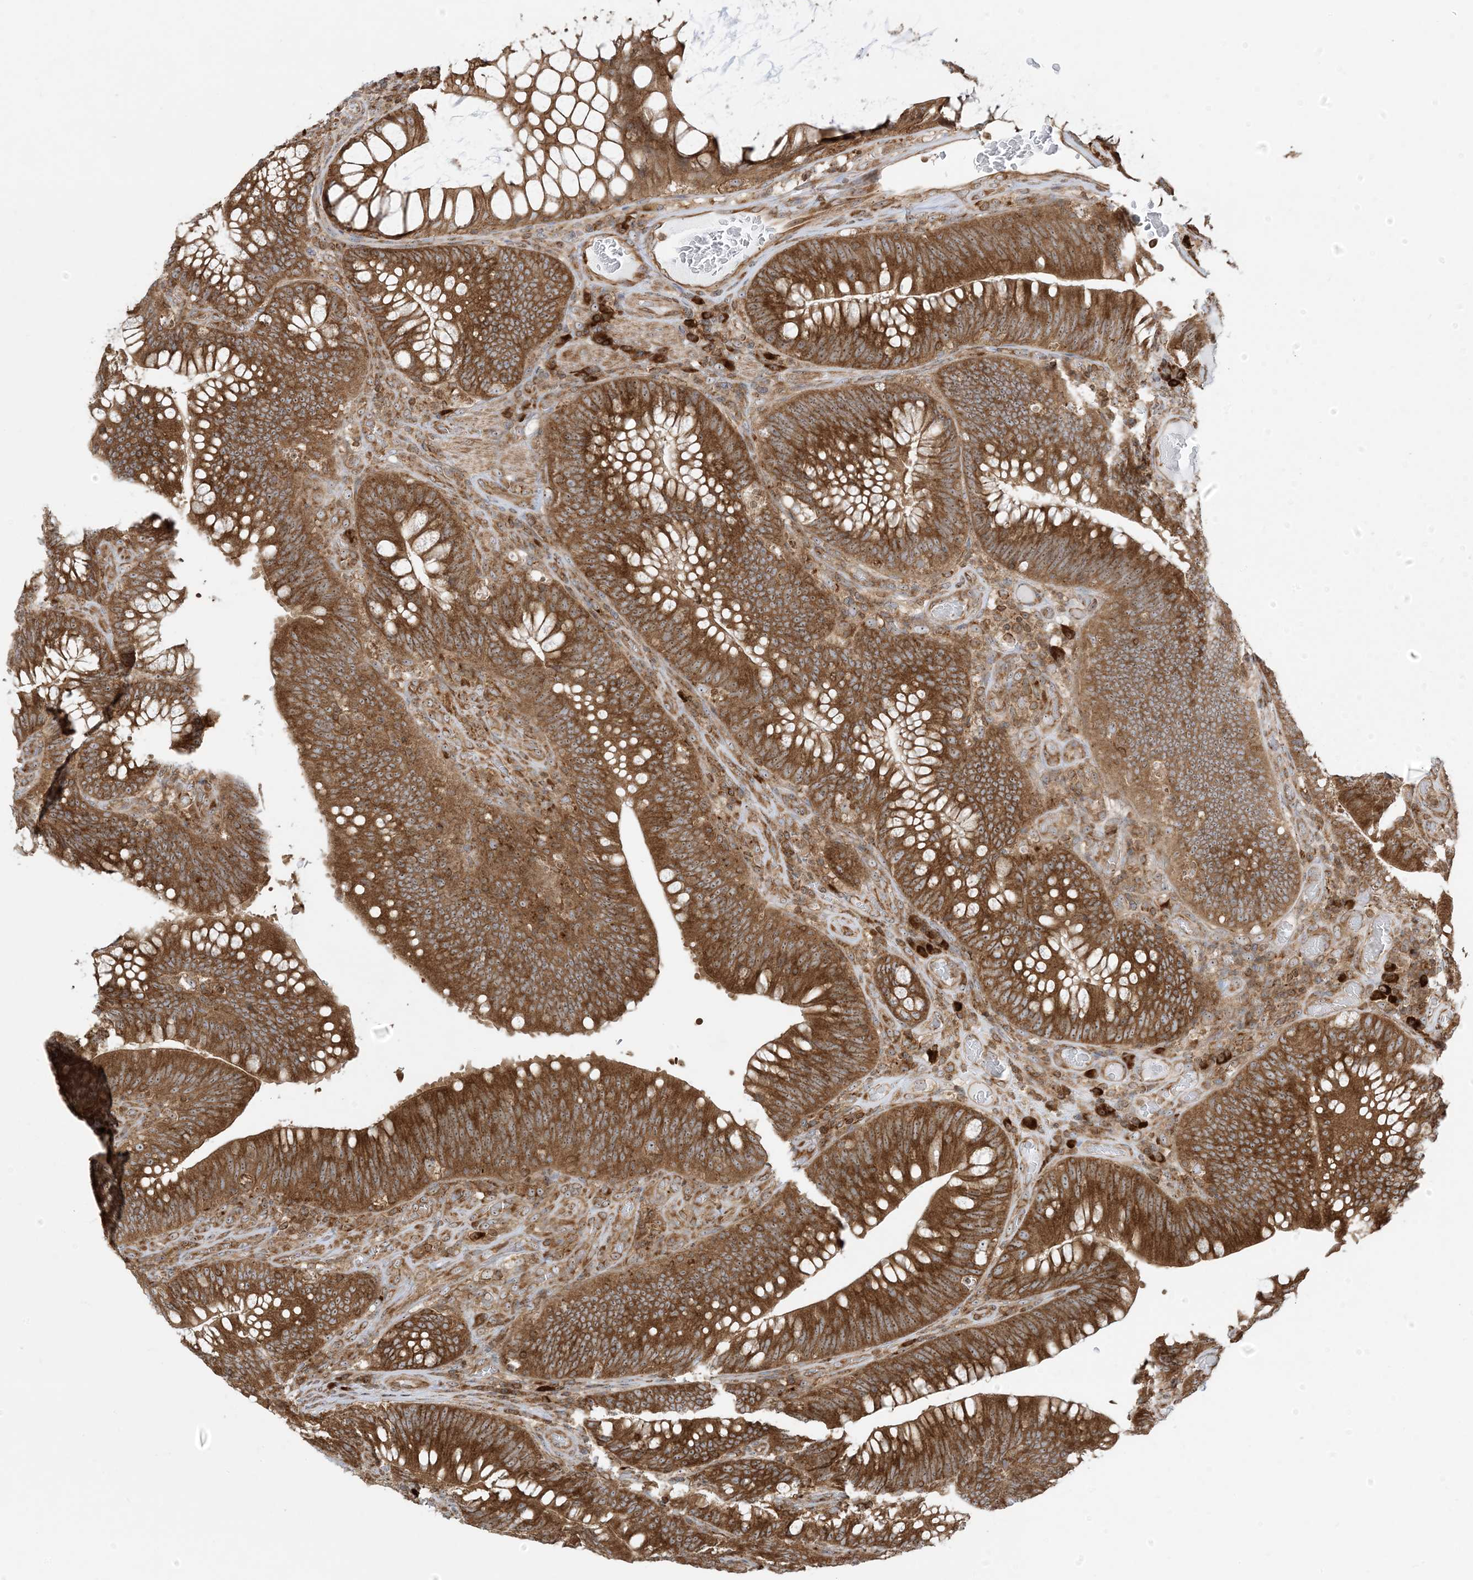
{"staining": {"intensity": "strong", "quantity": ">75%", "location": "cytoplasmic/membranous,nuclear"}, "tissue": "colorectal cancer", "cell_type": "Tumor cells", "image_type": "cancer", "snomed": [{"axis": "morphology", "description": "Normal tissue, NOS"}, {"axis": "topography", "description": "Colon"}], "caption": "Colorectal cancer stained with a protein marker exhibits strong staining in tumor cells.", "gene": "SRP72", "patient": {"sex": "female", "age": 82}}